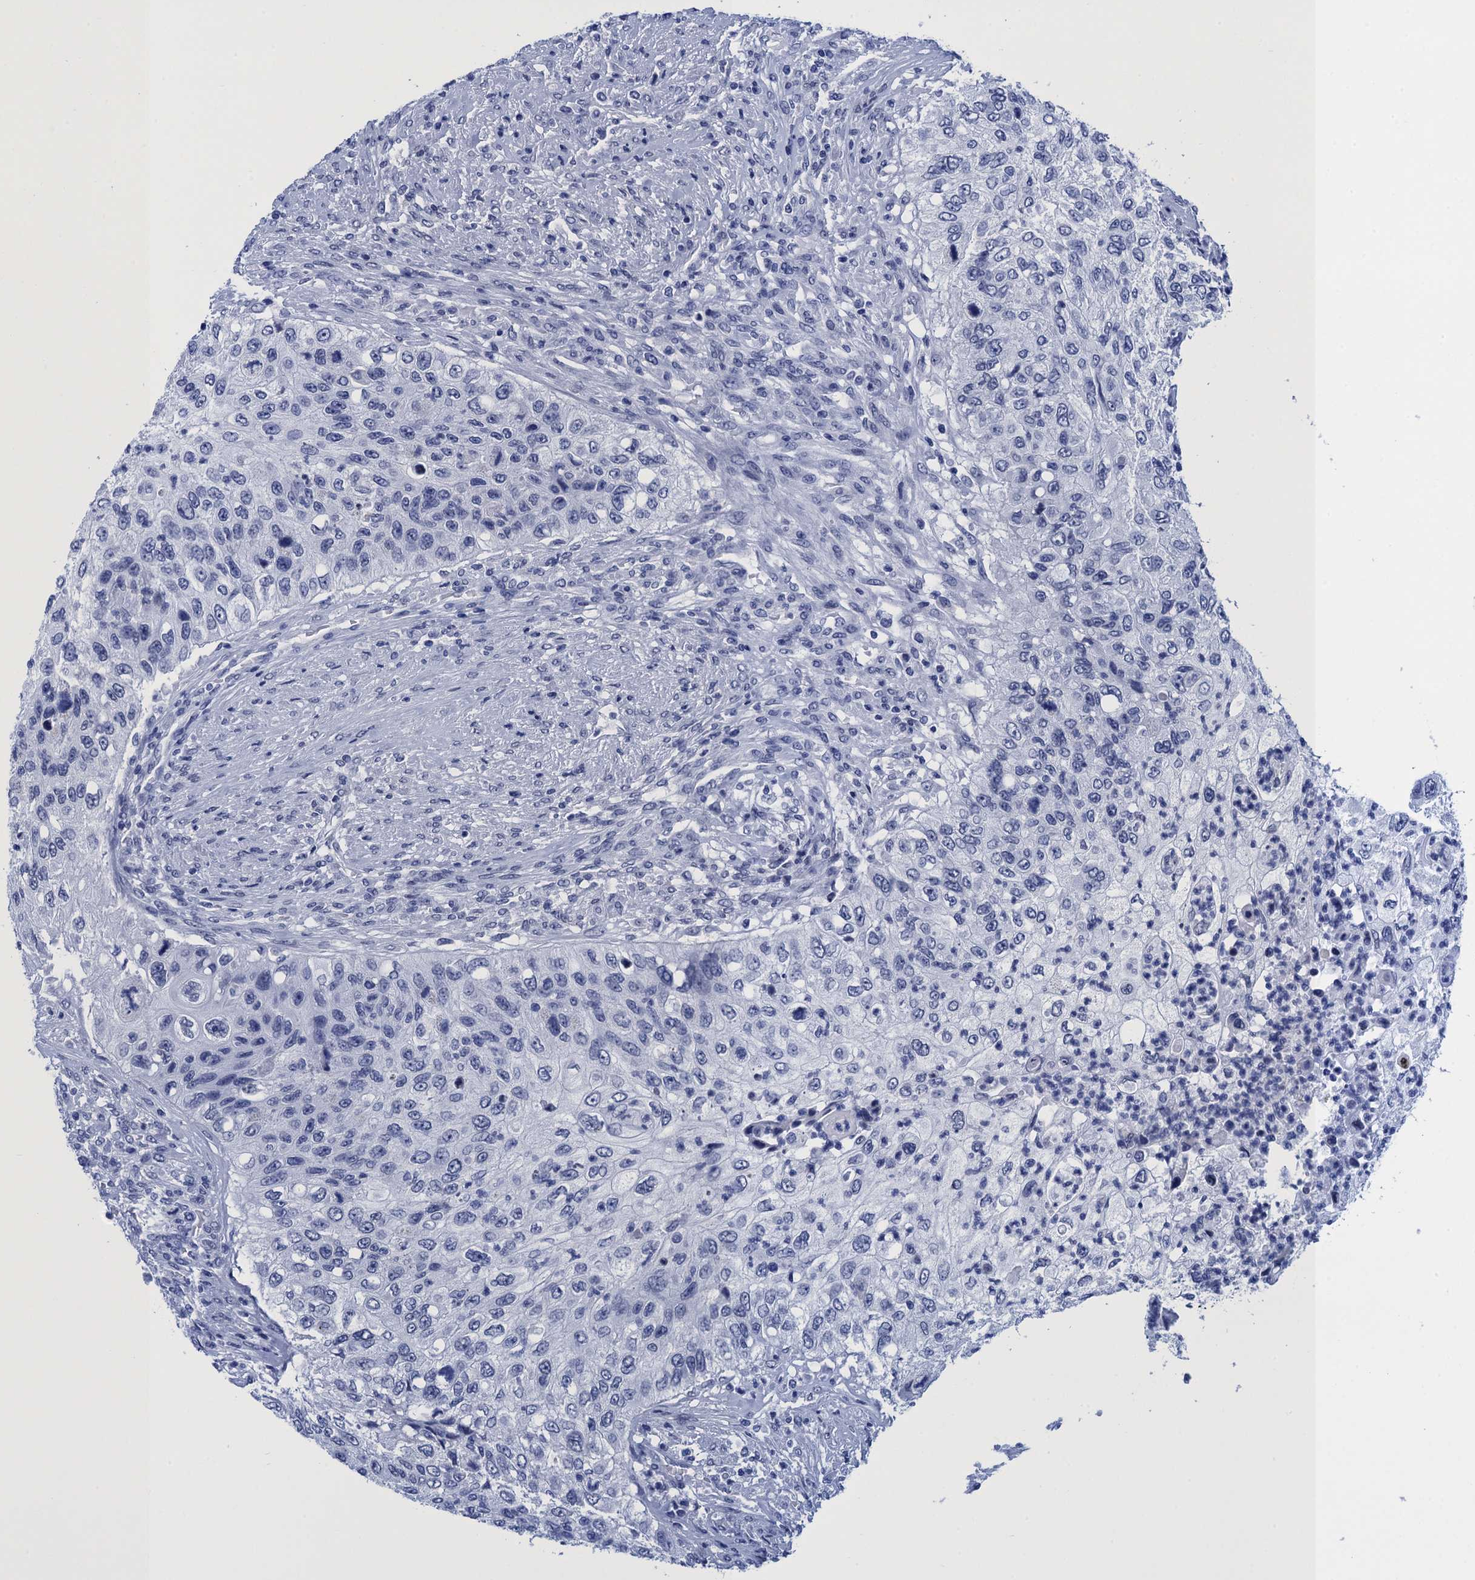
{"staining": {"intensity": "negative", "quantity": "none", "location": "none"}, "tissue": "urothelial cancer", "cell_type": "Tumor cells", "image_type": "cancer", "snomed": [{"axis": "morphology", "description": "Urothelial carcinoma, High grade"}, {"axis": "topography", "description": "Urinary bladder"}], "caption": "The histopathology image shows no significant positivity in tumor cells of urothelial cancer.", "gene": "METTL25", "patient": {"sex": "female", "age": 60}}